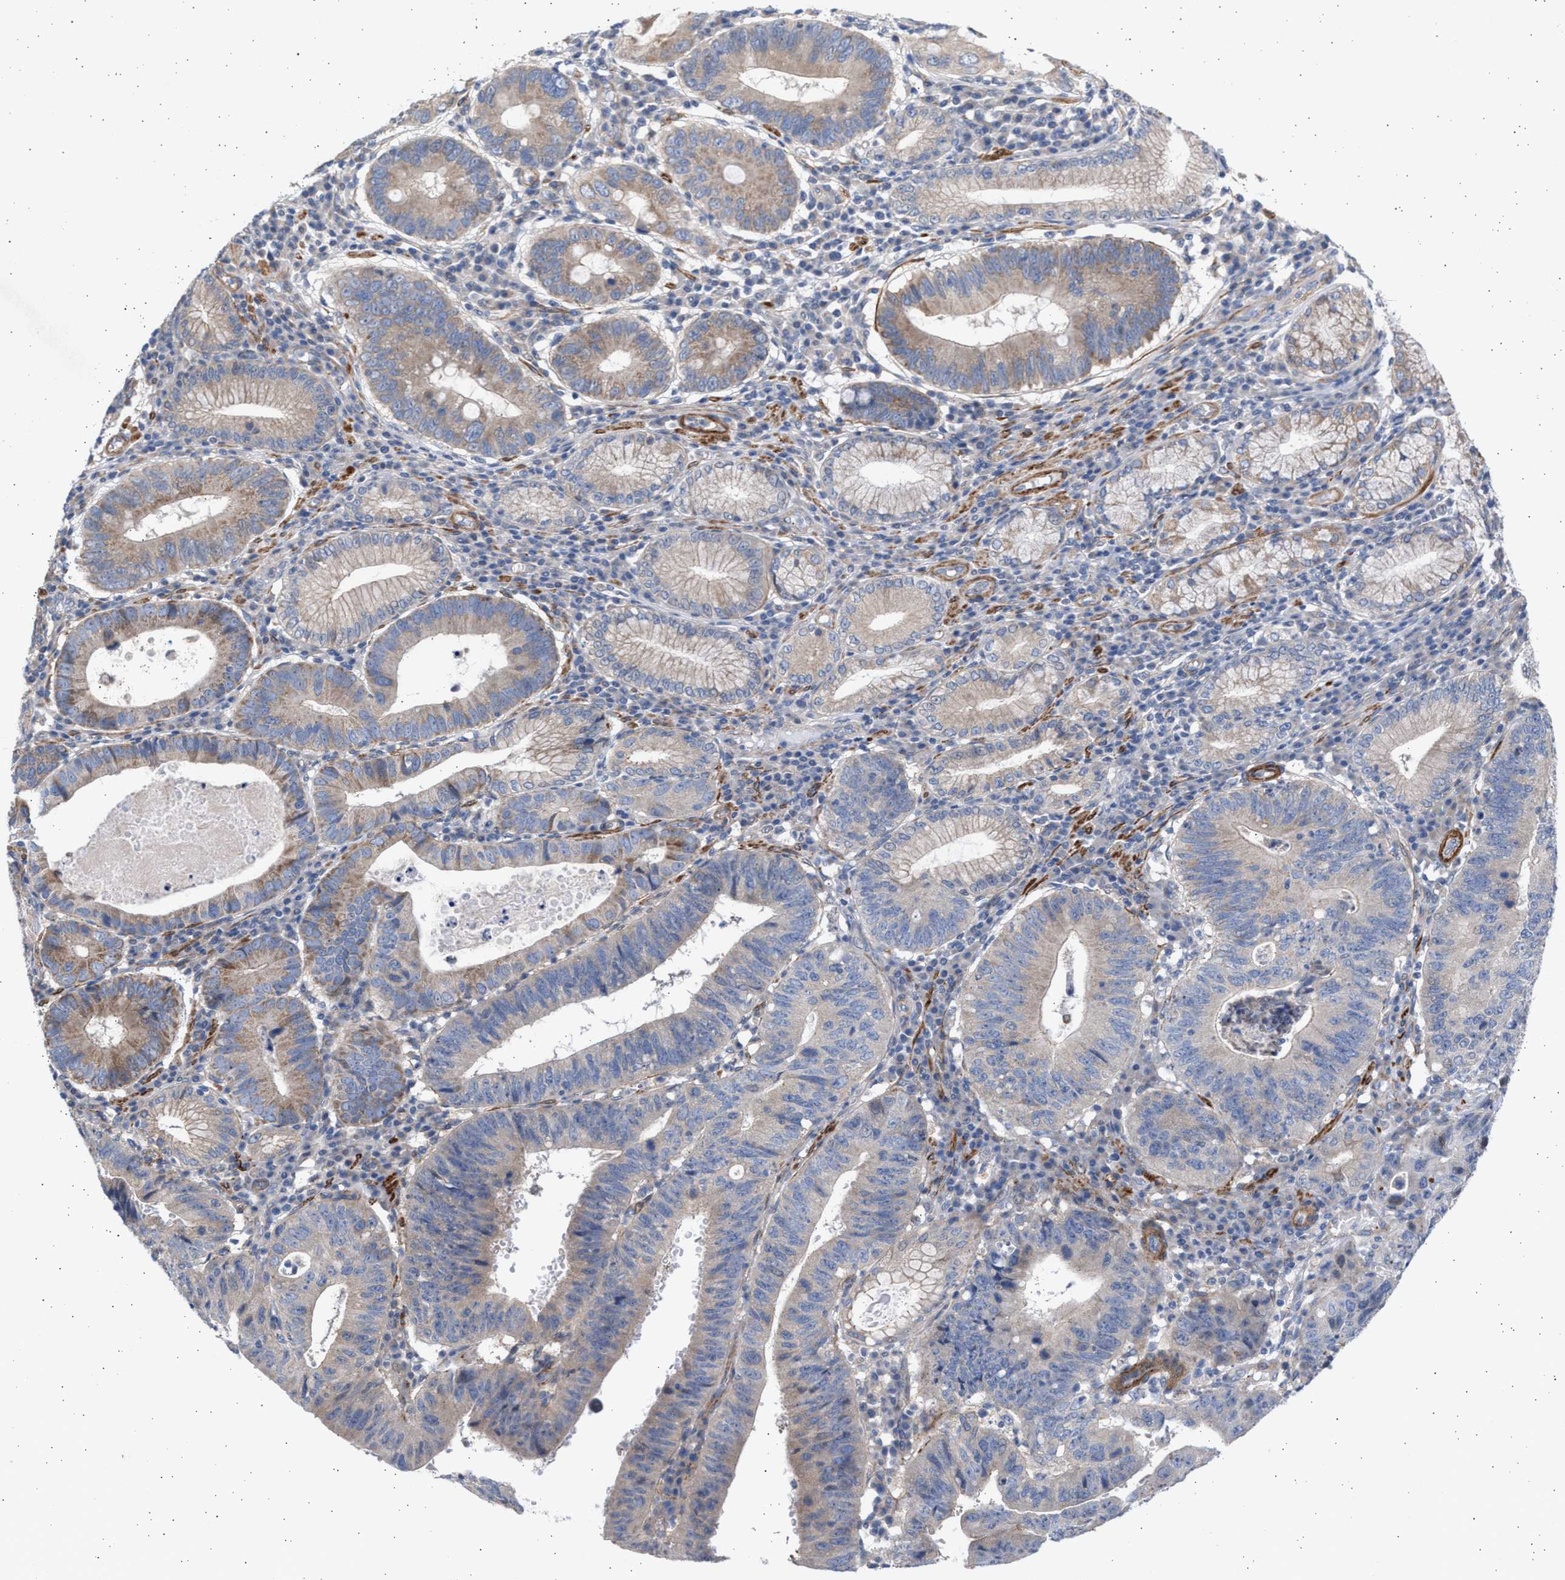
{"staining": {"intensity": "weak", "quantity": "25%-75%", "location": "cytoplasmic/membranous"}, "tissue": "stomach cancer", "cell_type": "Tumor cells", "image_type": "cancer", "snomed": [{"axis": "morphology", "description": "Adenocarcinoma, NOS"}, {"axis": "topography", "description": "Stomach"}], "caption": "Immunohistochemical staining of human stomach cancer reveals low levels of weak cytoplasmic/membranous expression in approximately 25%-75% of tumor cells. (brown staining indicates protein expression, while blue staining denotes nuclei).", "gene": "NBR1", "patient": {"sex": "male", "age": 59}}